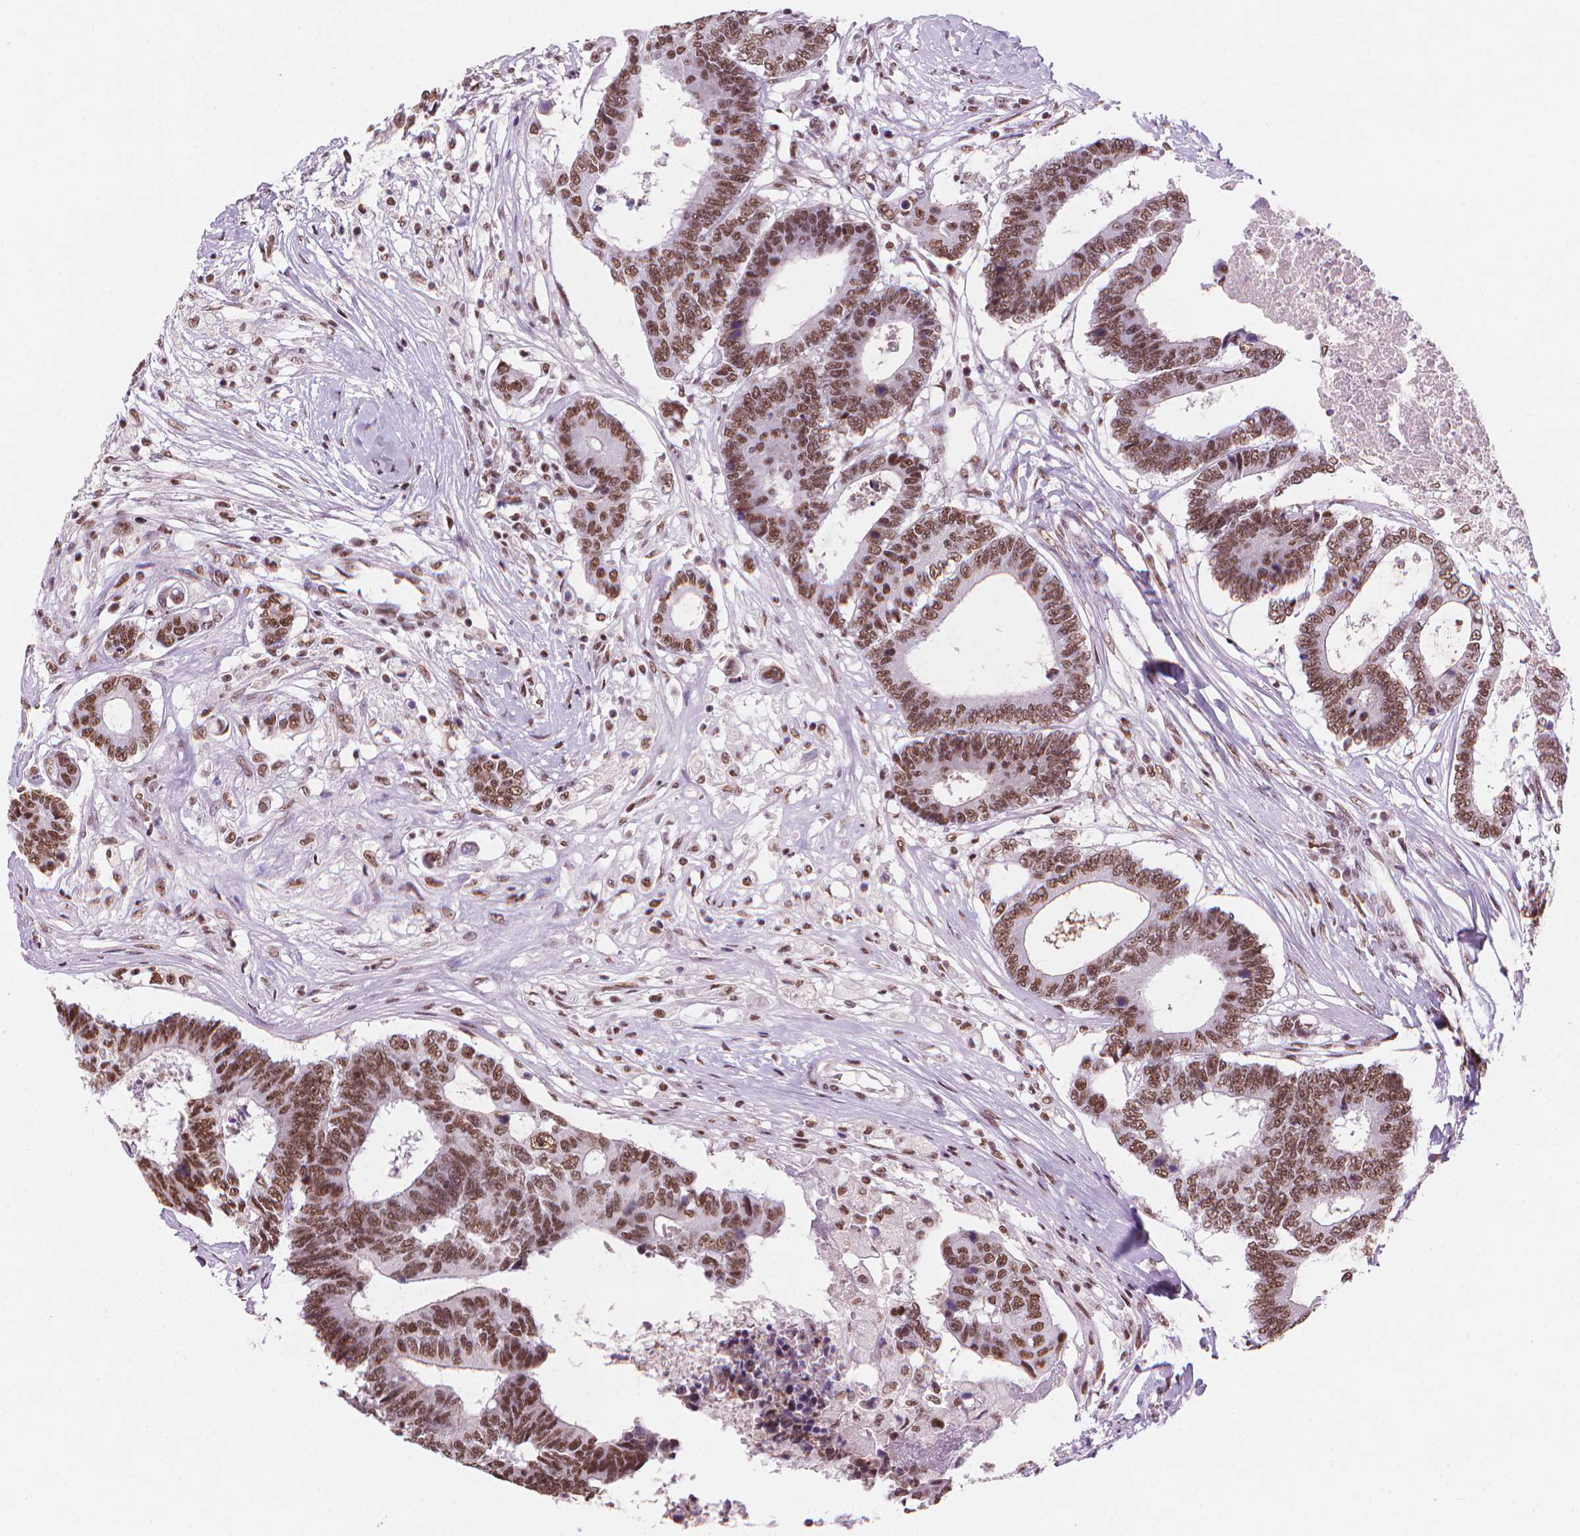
{"staining": {"intensity": "moderate", "quantity": ">75%", "location": "nuclear"}, "tissue": "colorectal cancer", "cell_type": "Tumor cells", "image_type": "cancer", "snomed": [{"axis": "morphology", "description": "Adenocarcinoma, NOS"}, {"axis": "topography", "description": "Colon"}], "caption": "Protein analysis of colorectal cancer tissue displays moderate nuclear staining in about >75% of tumor cells.", "gene": "RPA4", "patient": {"sex": "female", "age": 48}}